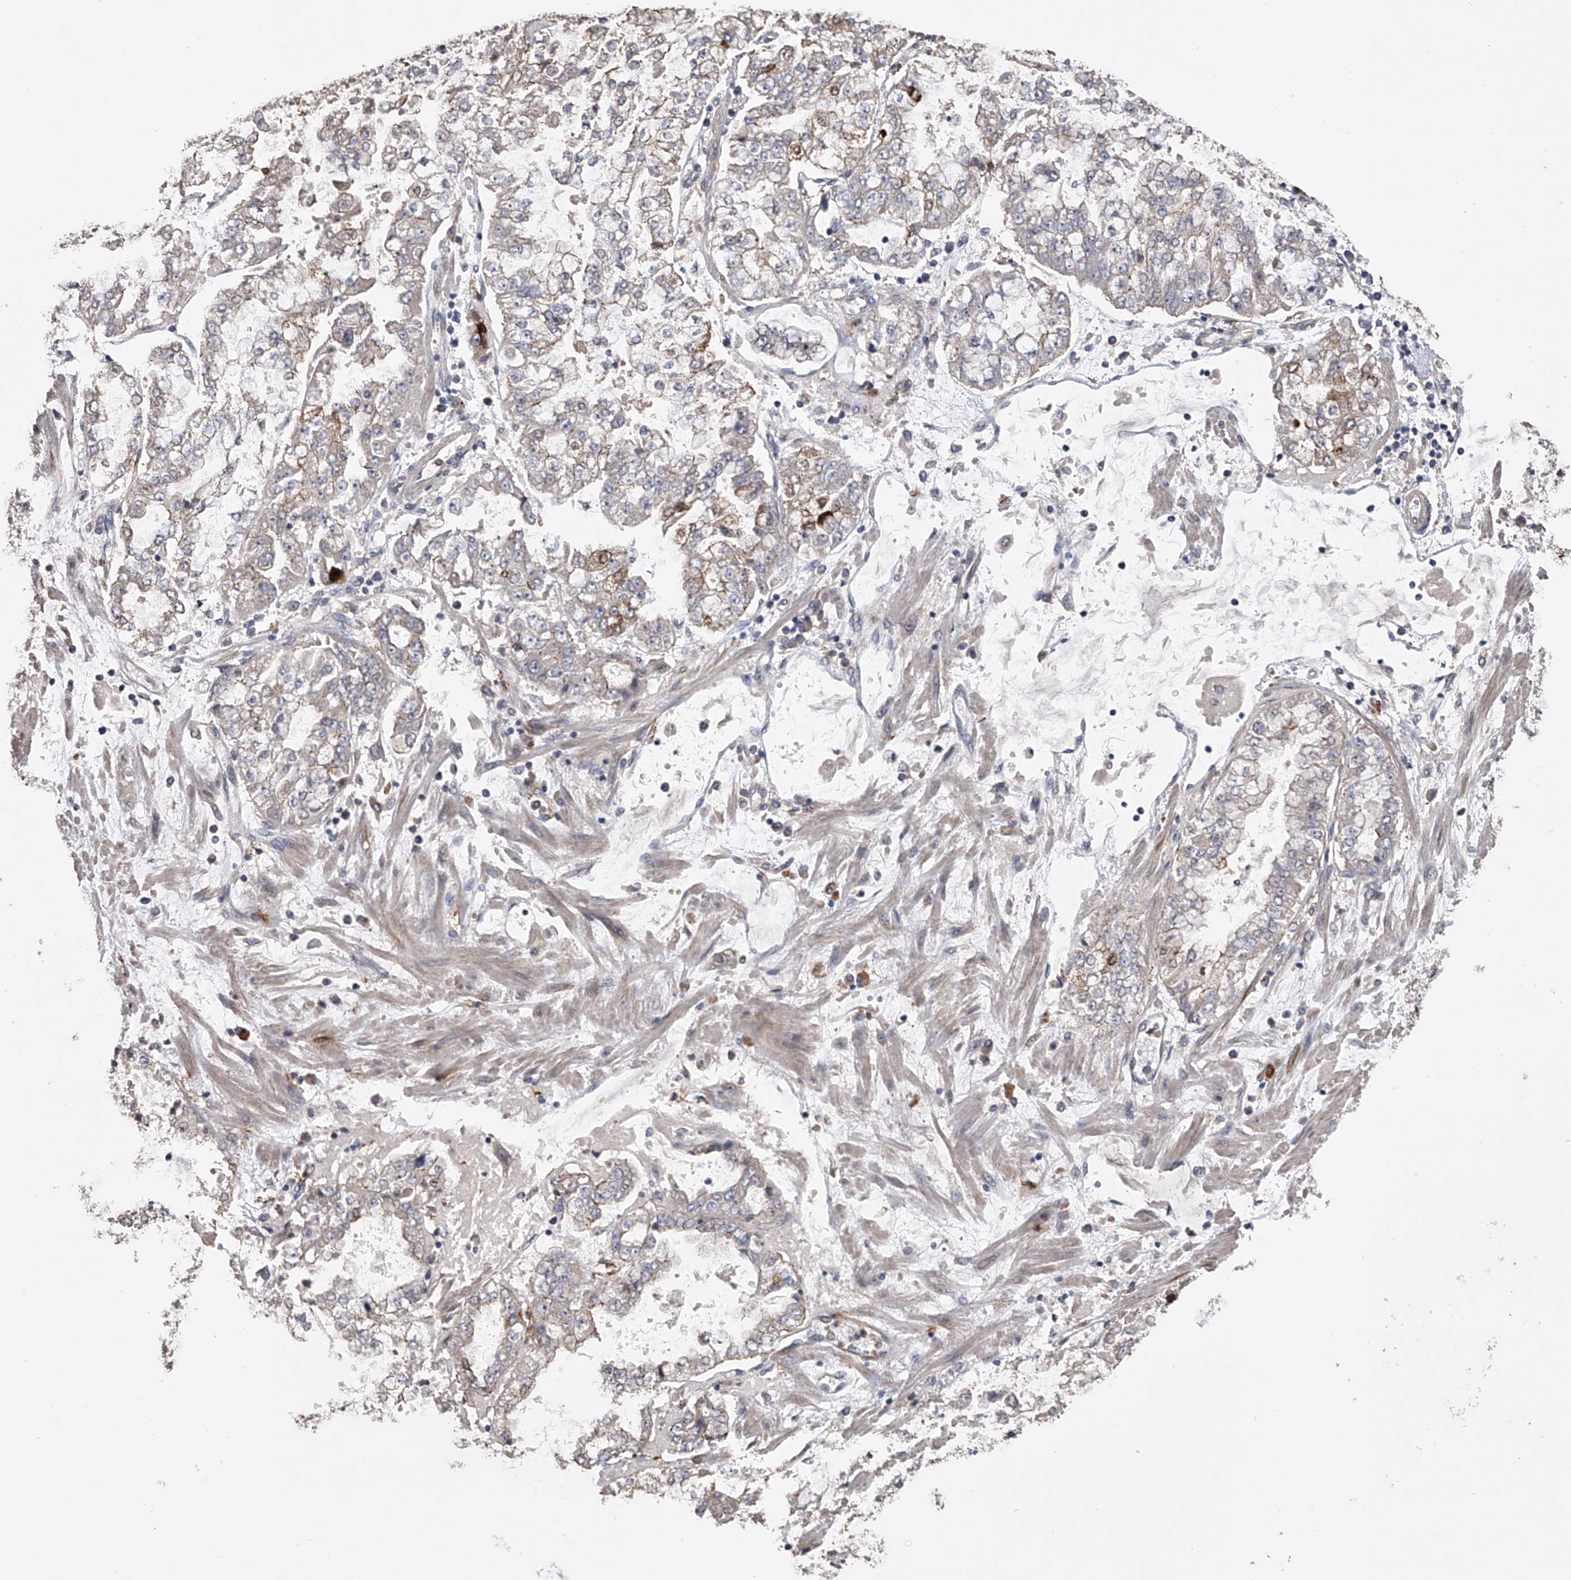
{"staining": {"intensity": "moderate", "quantity": "<25%", "location": "cytoplasmic/membranous"}, "tissue": "stomach cancer", "cell_type": "Tumor cells", "image_type": "cancer", "snomed": [{"axis": "morphology", "description": "Adenocarcinoma, NOS"}, {"axis": "topography", "description": "Stomach"}], "caption": "This image exhibits IHC staining of stomach cancer, with low moderate cytoplasmic/membranous staining in about <25% of tumor cells.", "gene": "ZNF343", "patient": {"sex": "male", "age": 76}}